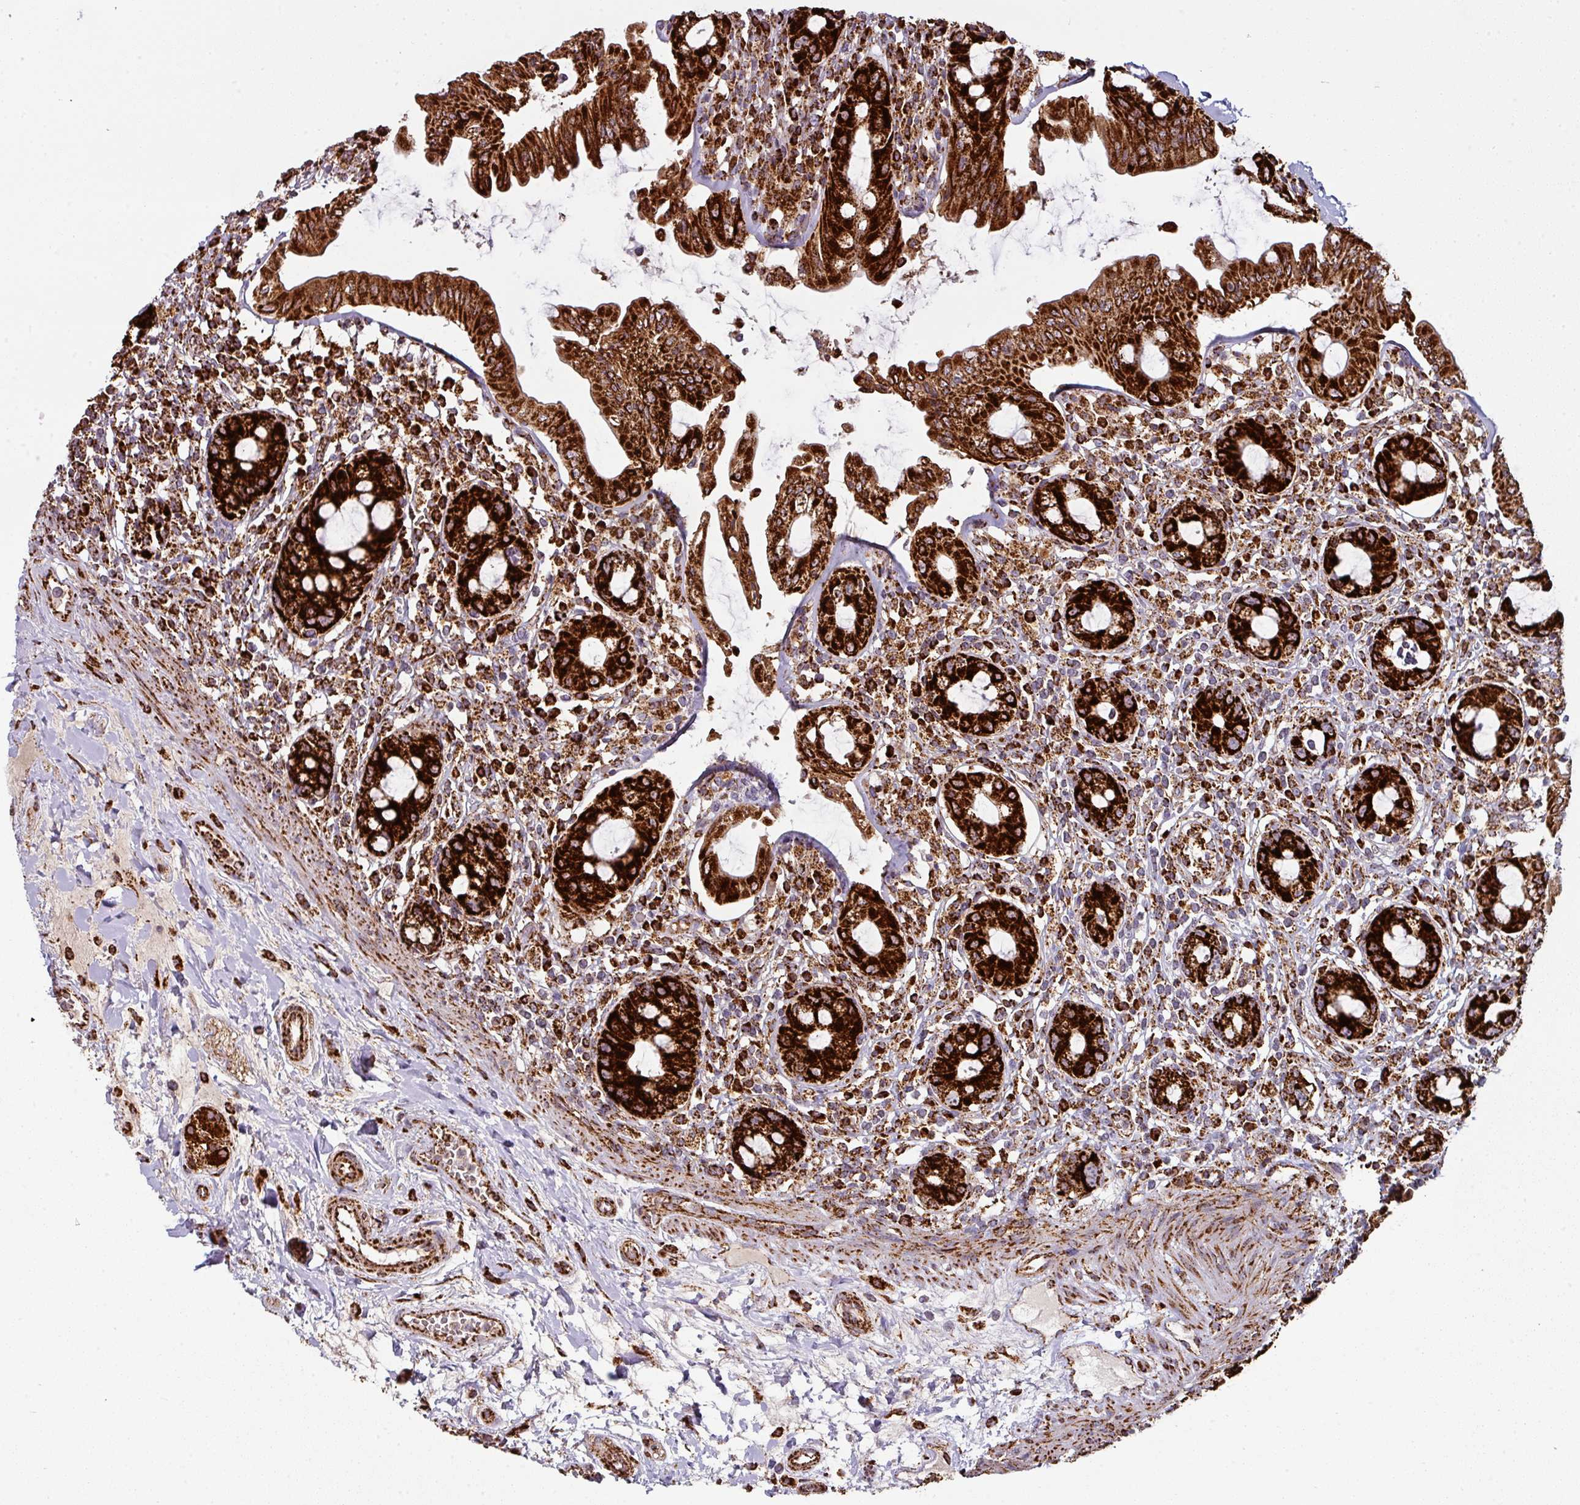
{"staining": {"intensity": "strong", "quantity": ">75%", "location": "cytoplasmic/membranous"}, "tissue": "rectum", "cell_type": "Glandular cells", "image_type": "normal", "snomed": [{"axis": "morphology", "description": "Normal tissue, NOS"}, {"axis": "topography", "description": "Rectum"}], "caption": "This histopathology image demonstrates immunohistochemistry staining of unremarkable rectum, with high strong cytoplasmic/membranous staining in approximately >75% of glandular cells.", "gene": "TRAP1", "patient": {"sex": "female", "age": 57}}